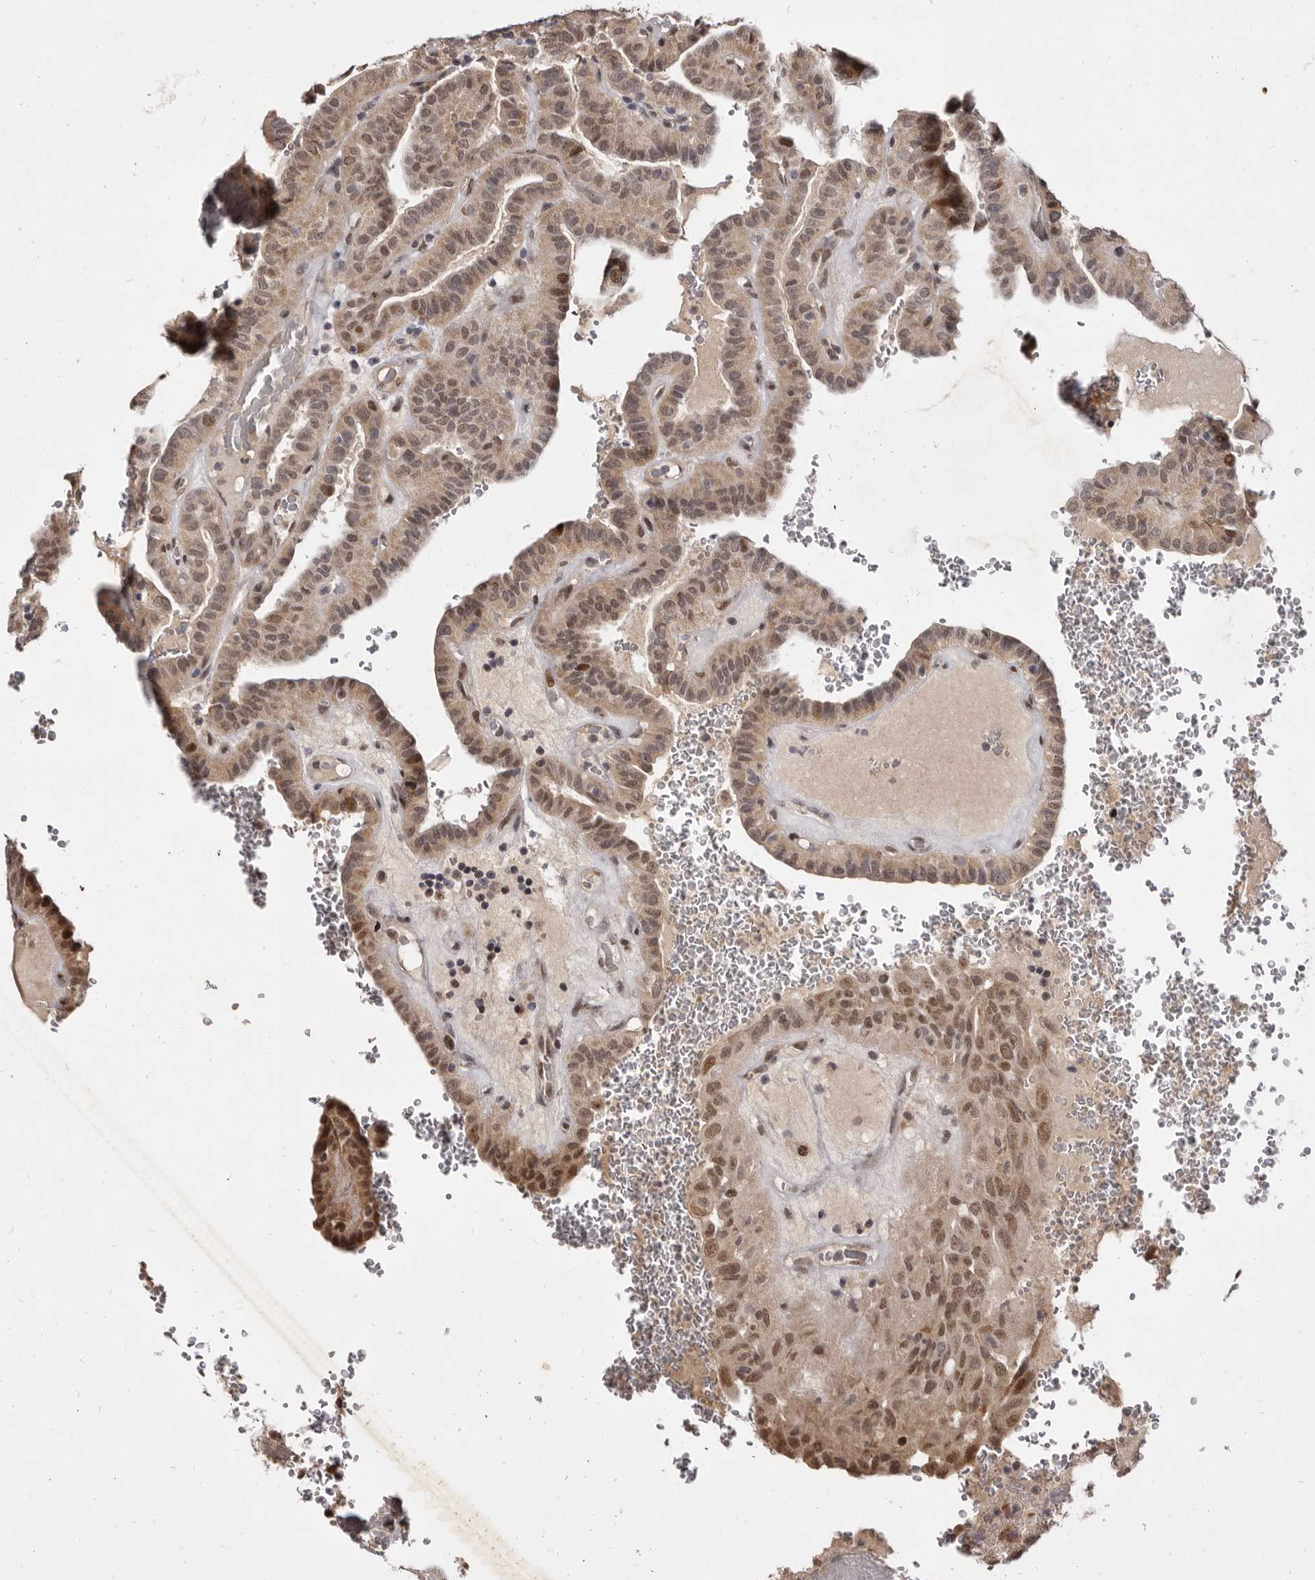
{"staining": {"intensity": "moderate", "quantity": ">75%", "location": "cytoplasmic/membranous,nuclear"}, "tissue": "thyroid cancer", "cell_type": "Tumor cells", "image_type": "cancer", "snomed": [{"axis": "morphology", "description": "Papillary adenocarcinoma, NOS"}, {"axis": "topography", "description": "Thyroid gland"}], "caption": "Moderate cytoplasmic/membranous and nuclear positivity is appreciated in approximately >75% of tumor cells in thyroid papillary adenocarcinoma.", "gene": "ZNF326", "patient": {"sex": "male", "age": 77}}